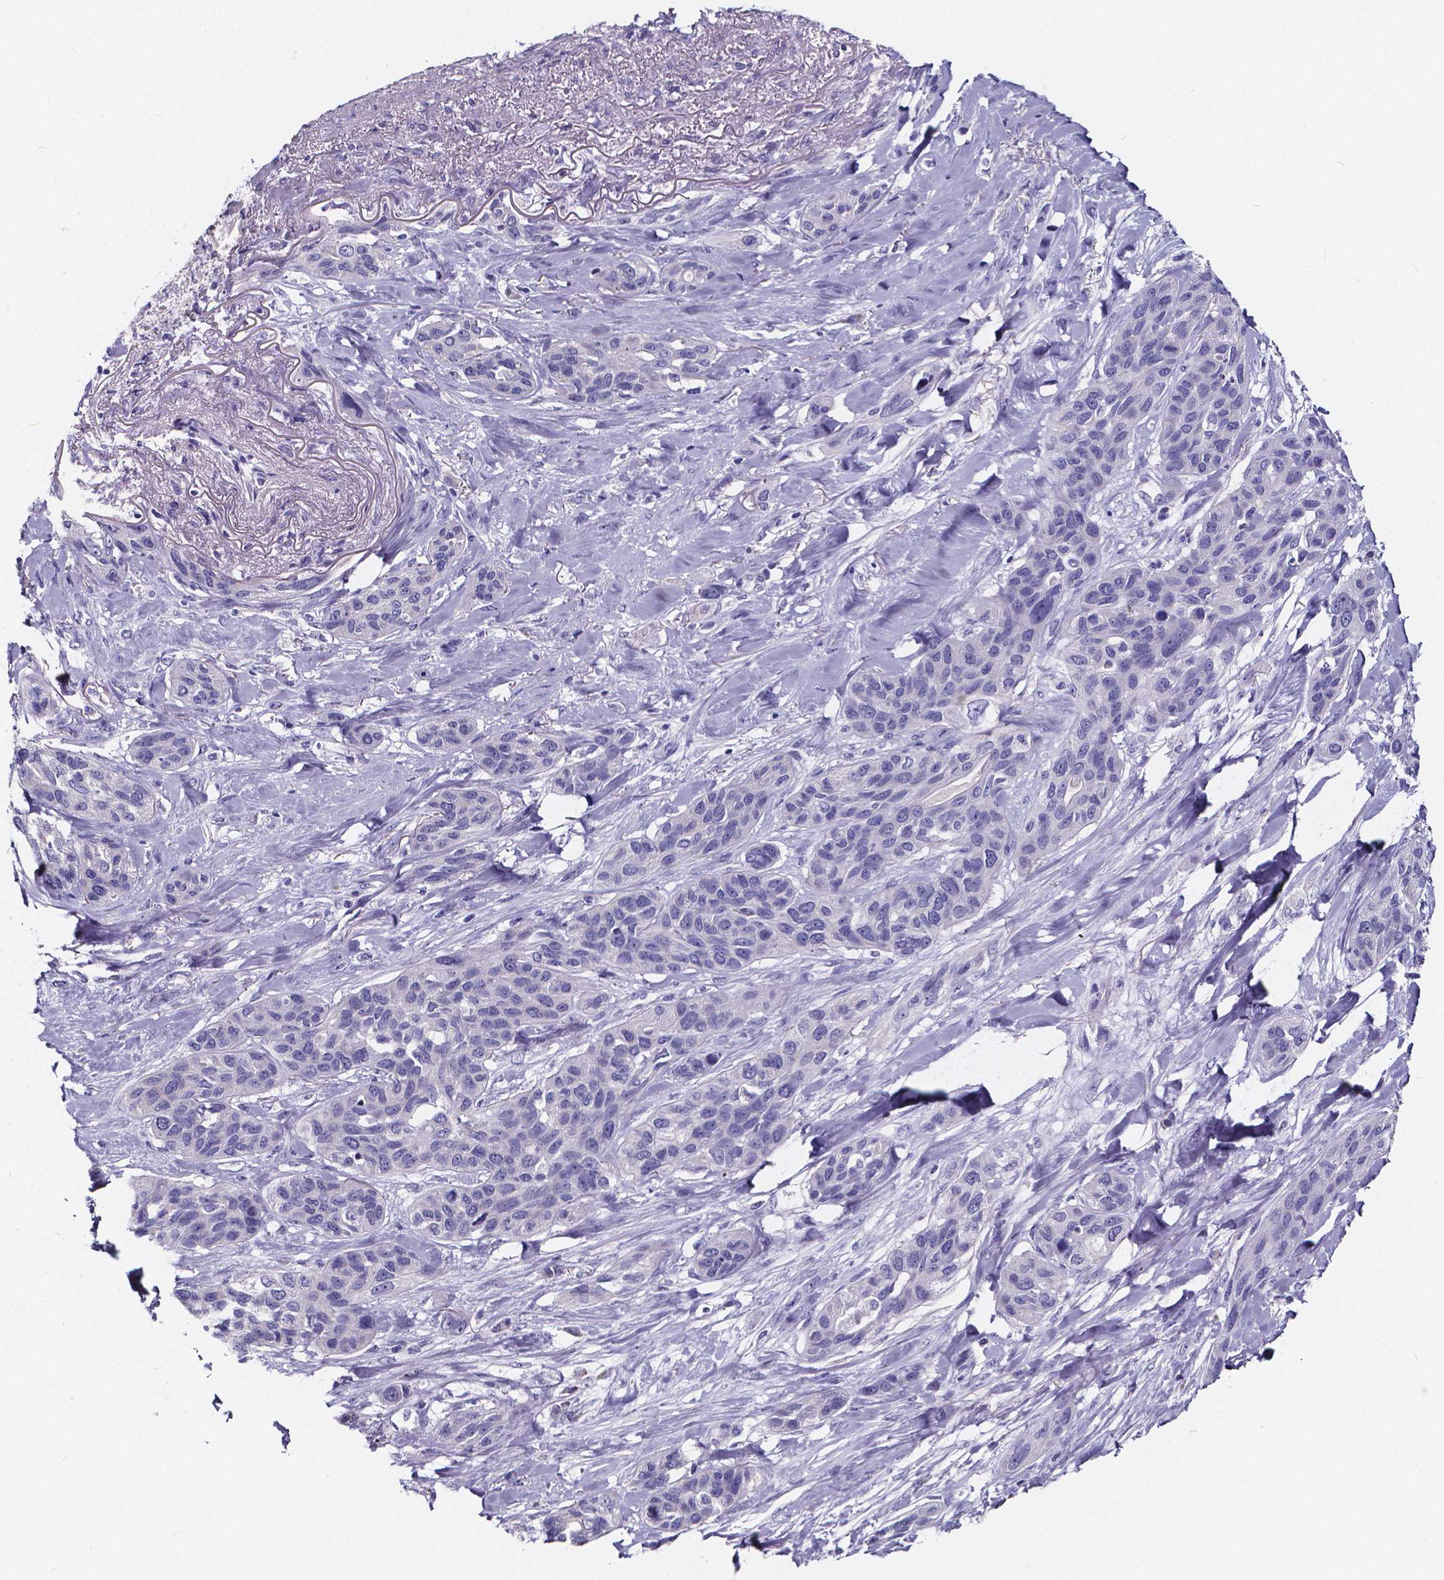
{"staining": {"intensity": "negative", "quantity": "none", "location": "none"}, "tissue": "lung cancer", "cell_type": "Tumor cells", "image_type": "cancer", "snomed": [{"axis": "morphology", "description": "Squamous cell carcinoma, NOS"}, {"axis": "topography", "description": "Lung"}], "caption": "Immunohistochemical staining of human lung cancer (squamous cell carcinoma) displays no significant positivity in tumor cells.", "gene": "SPEF2", "patient": {"sex": "female", "age": 70}}